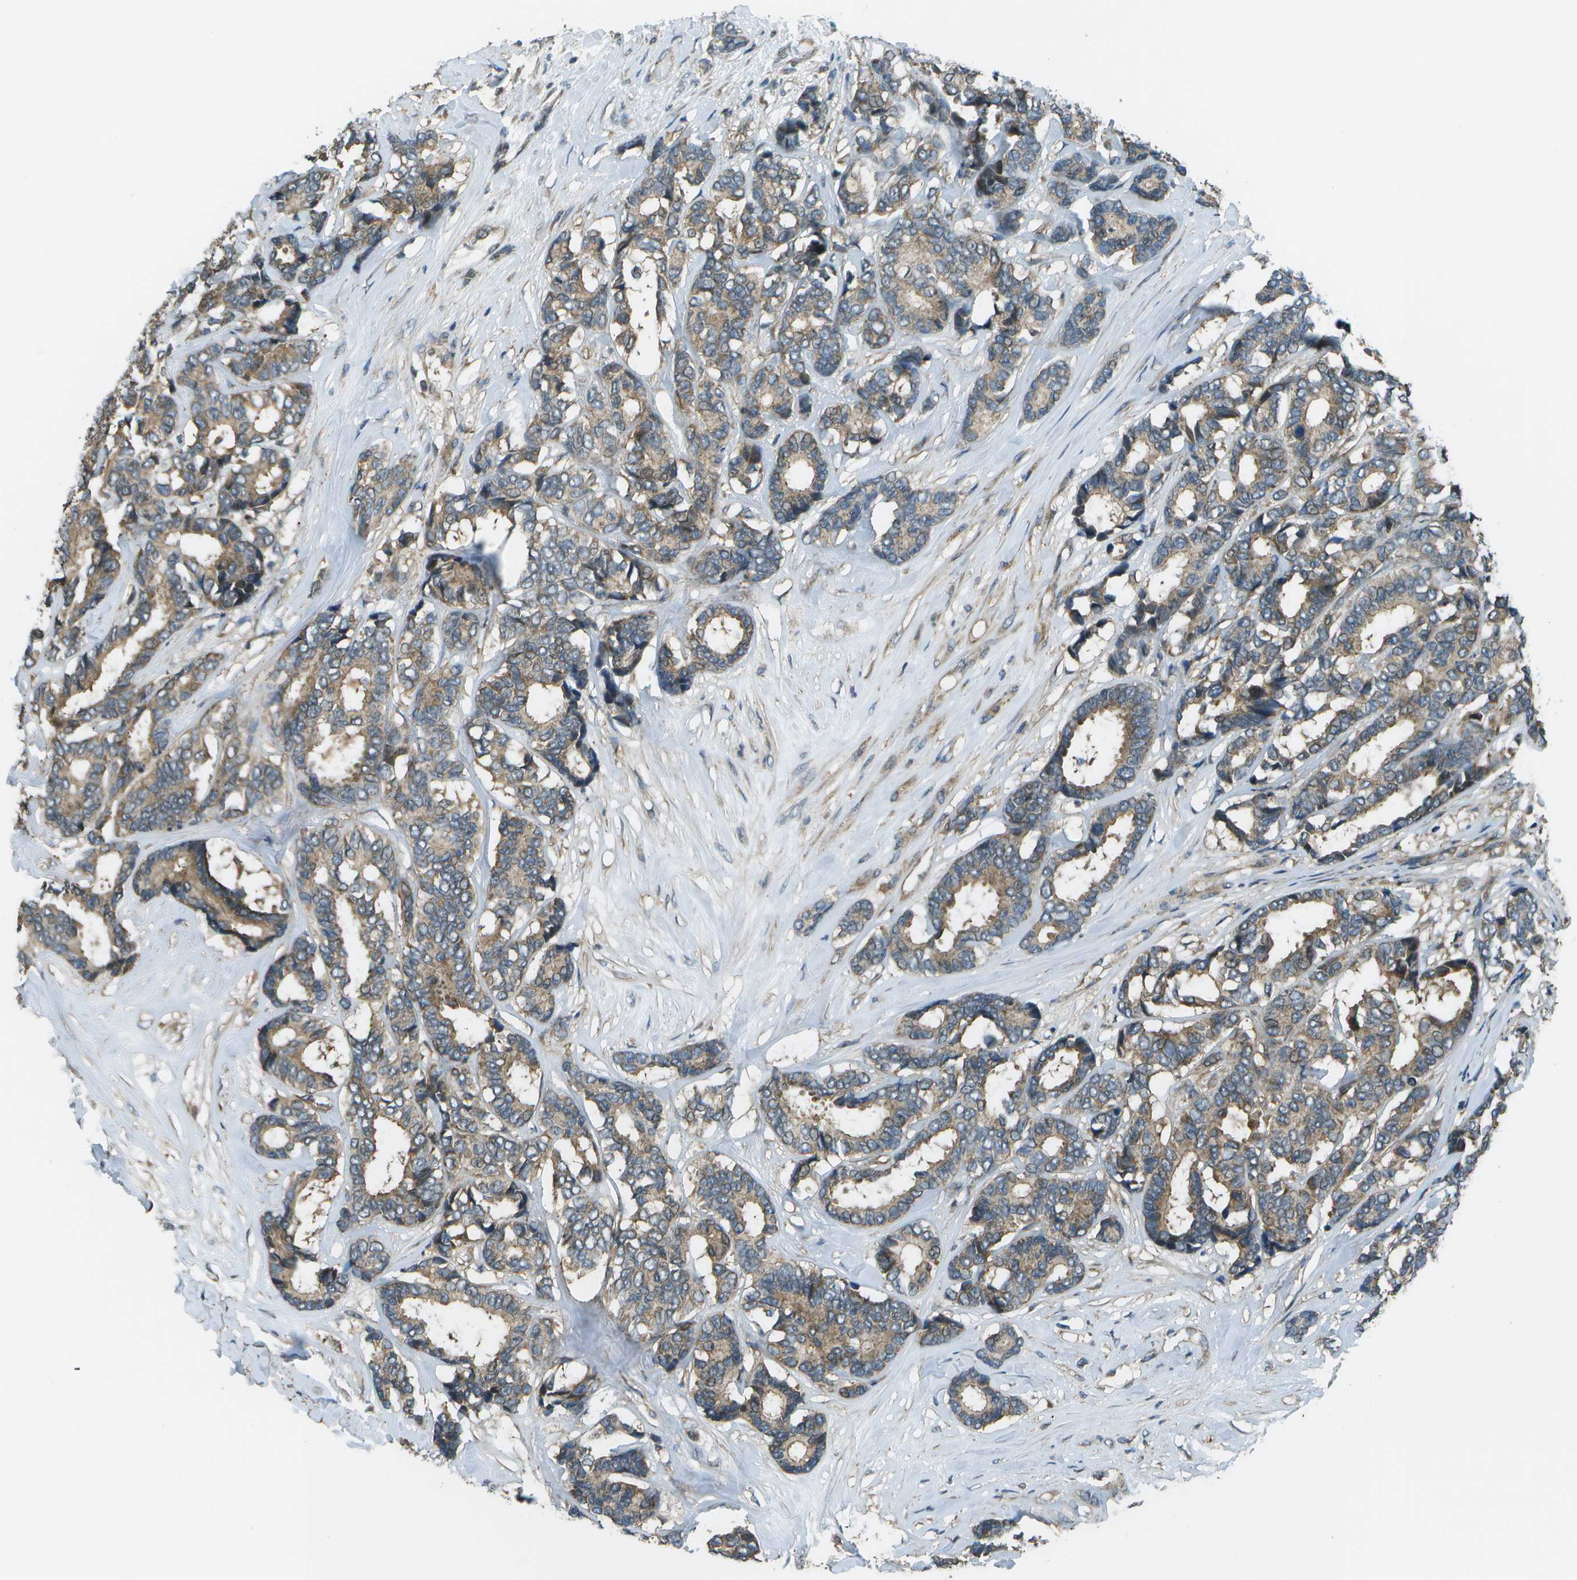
{"staining": {"intensity": "moderate", "quantity": ">75%", "location": "cytoplasmic/membranous"}, "tissue": "breast cancer", "cell_type": "Tumor cells", "image_type": "cancer", "snomed": [{"axis": "morphology", "description": "Duct carcinoma"}, {"axis": "topography", "description": "Breast"}], "caption": "Immunohistochemical staining of breast cancer (infiltrating ductal carcinoma) shows medium levels of moderate cytoplasmic/membranous protein staining in about >75% of tumor cells. The protein of interest is shown in brown color, while the nuclei are stained blue.", "gene": "PLPBP", "patient": {"sex": "female", "age": 87}}